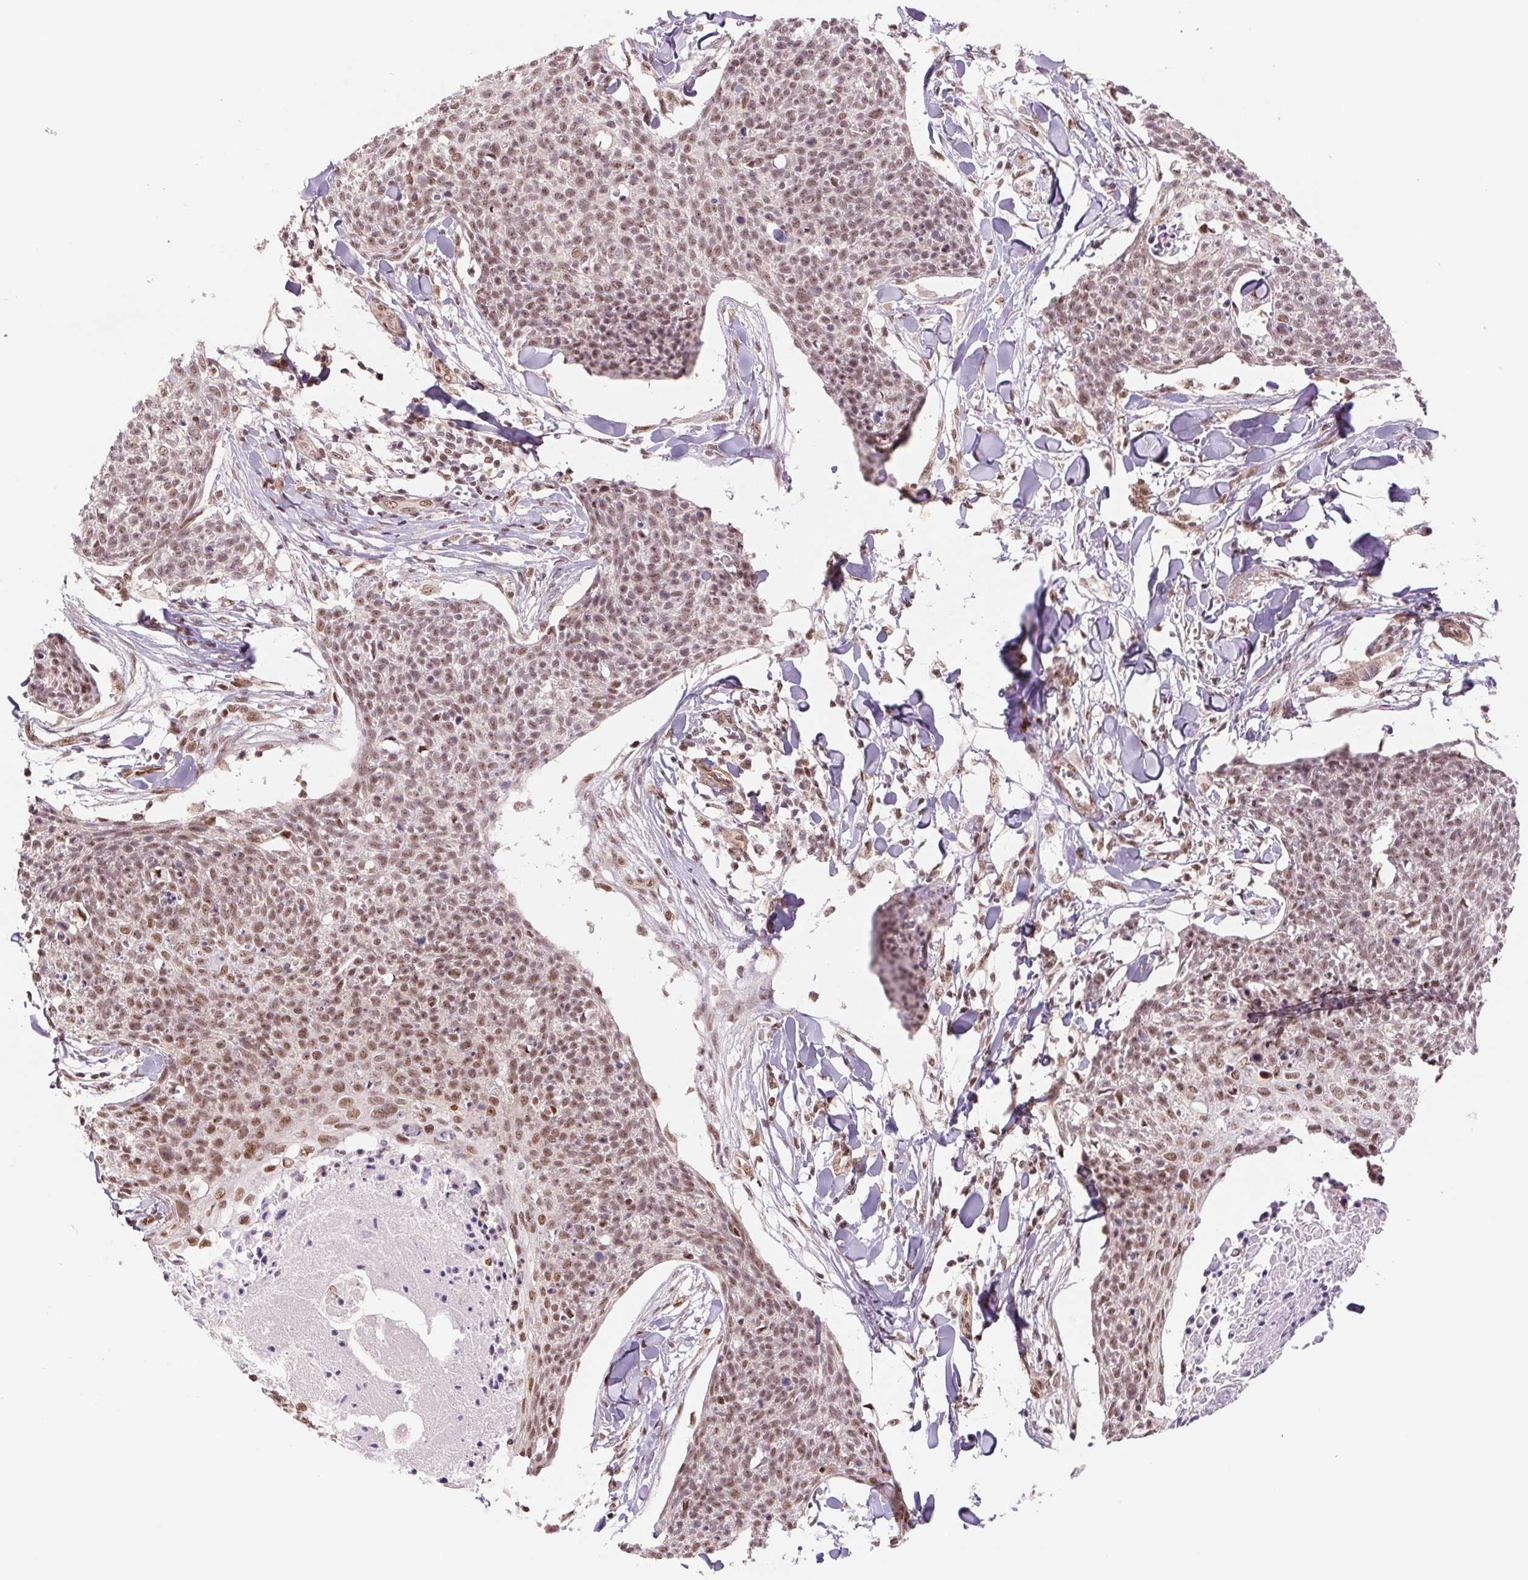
{"staining": {"intensity": "moderate", "quantity": ">75%", "location": "nuclear"}, "tissue": "skin cancer", "cell_type": "Tumor cells", "image_type": "cancer", "snomed": [{"axis": "morphology", "description": "Squamous cell carcinoma, NOS"}, {"axis": "topography", "description": "Skin"}, {"axis": "topography", "description": "Vulva"}], "caption": "IHC (DAB) staining of skin cancer (squamous cell carcinoma) shows moderate nuclear protein positivity in about >75% of tumor cells.", "gene": "CWC25", "patient": {"sex": "female", "age": 75}}